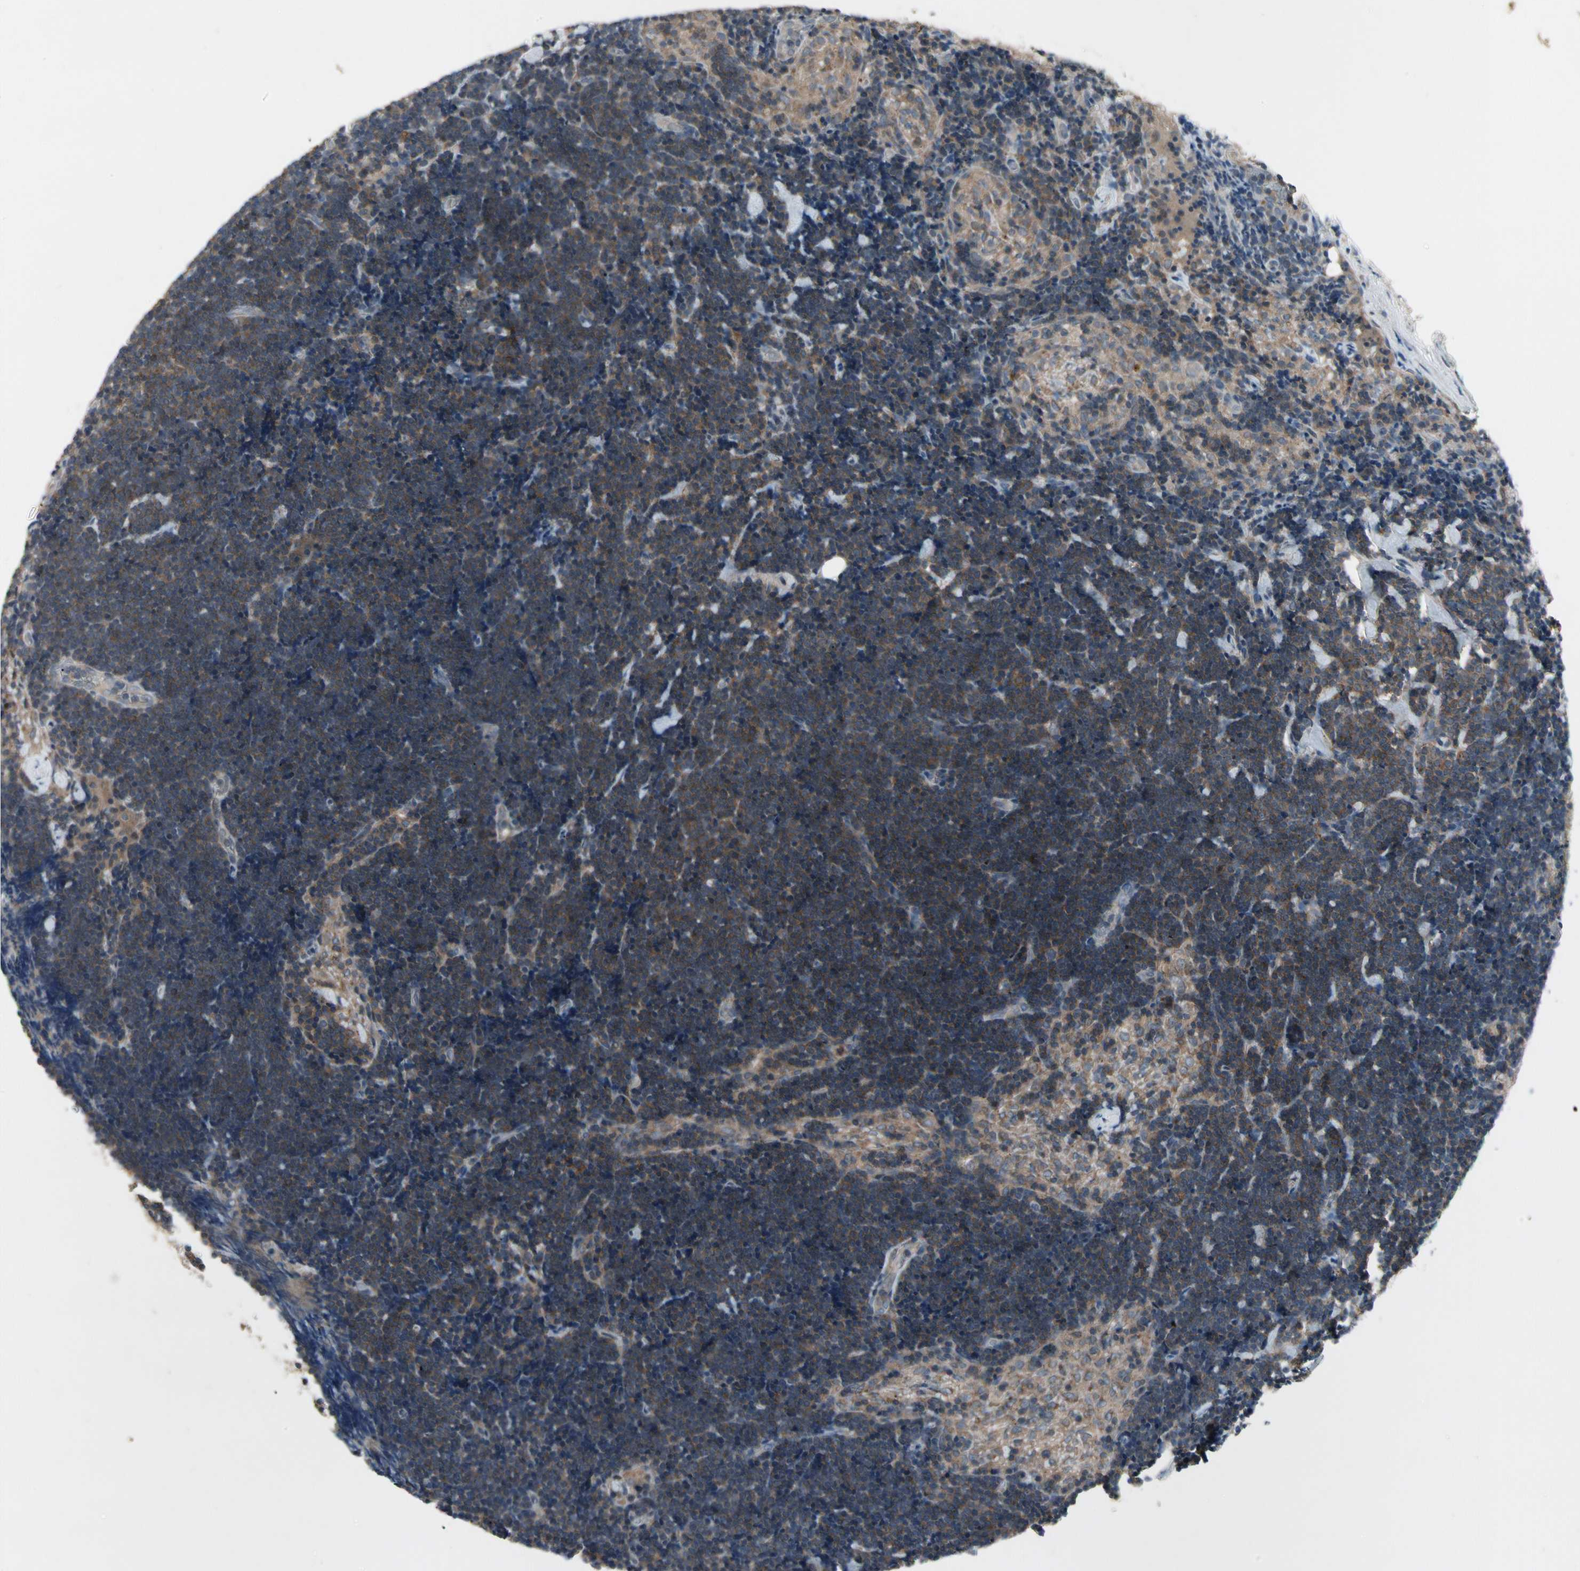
{"staining": {"intensity": "weak", "quantity": ">75%", "location": "cytoplasmic/membranous"}, "tissue": "lymph node", "cell_type": "Germinal center cells", "image_type": "normal", "snomed": [{"axis": "morphology", "description": "Normal tissue, NOS"}, {"axis": "topography", "description": "Lymph node"}], "caption": "The immunohistochemical stain labels weak cytoplasmic/membranous expression in germinal center cells of benign lymph node.", "gene": "NMI", "patient": {"sex": "male", "age": 63}}